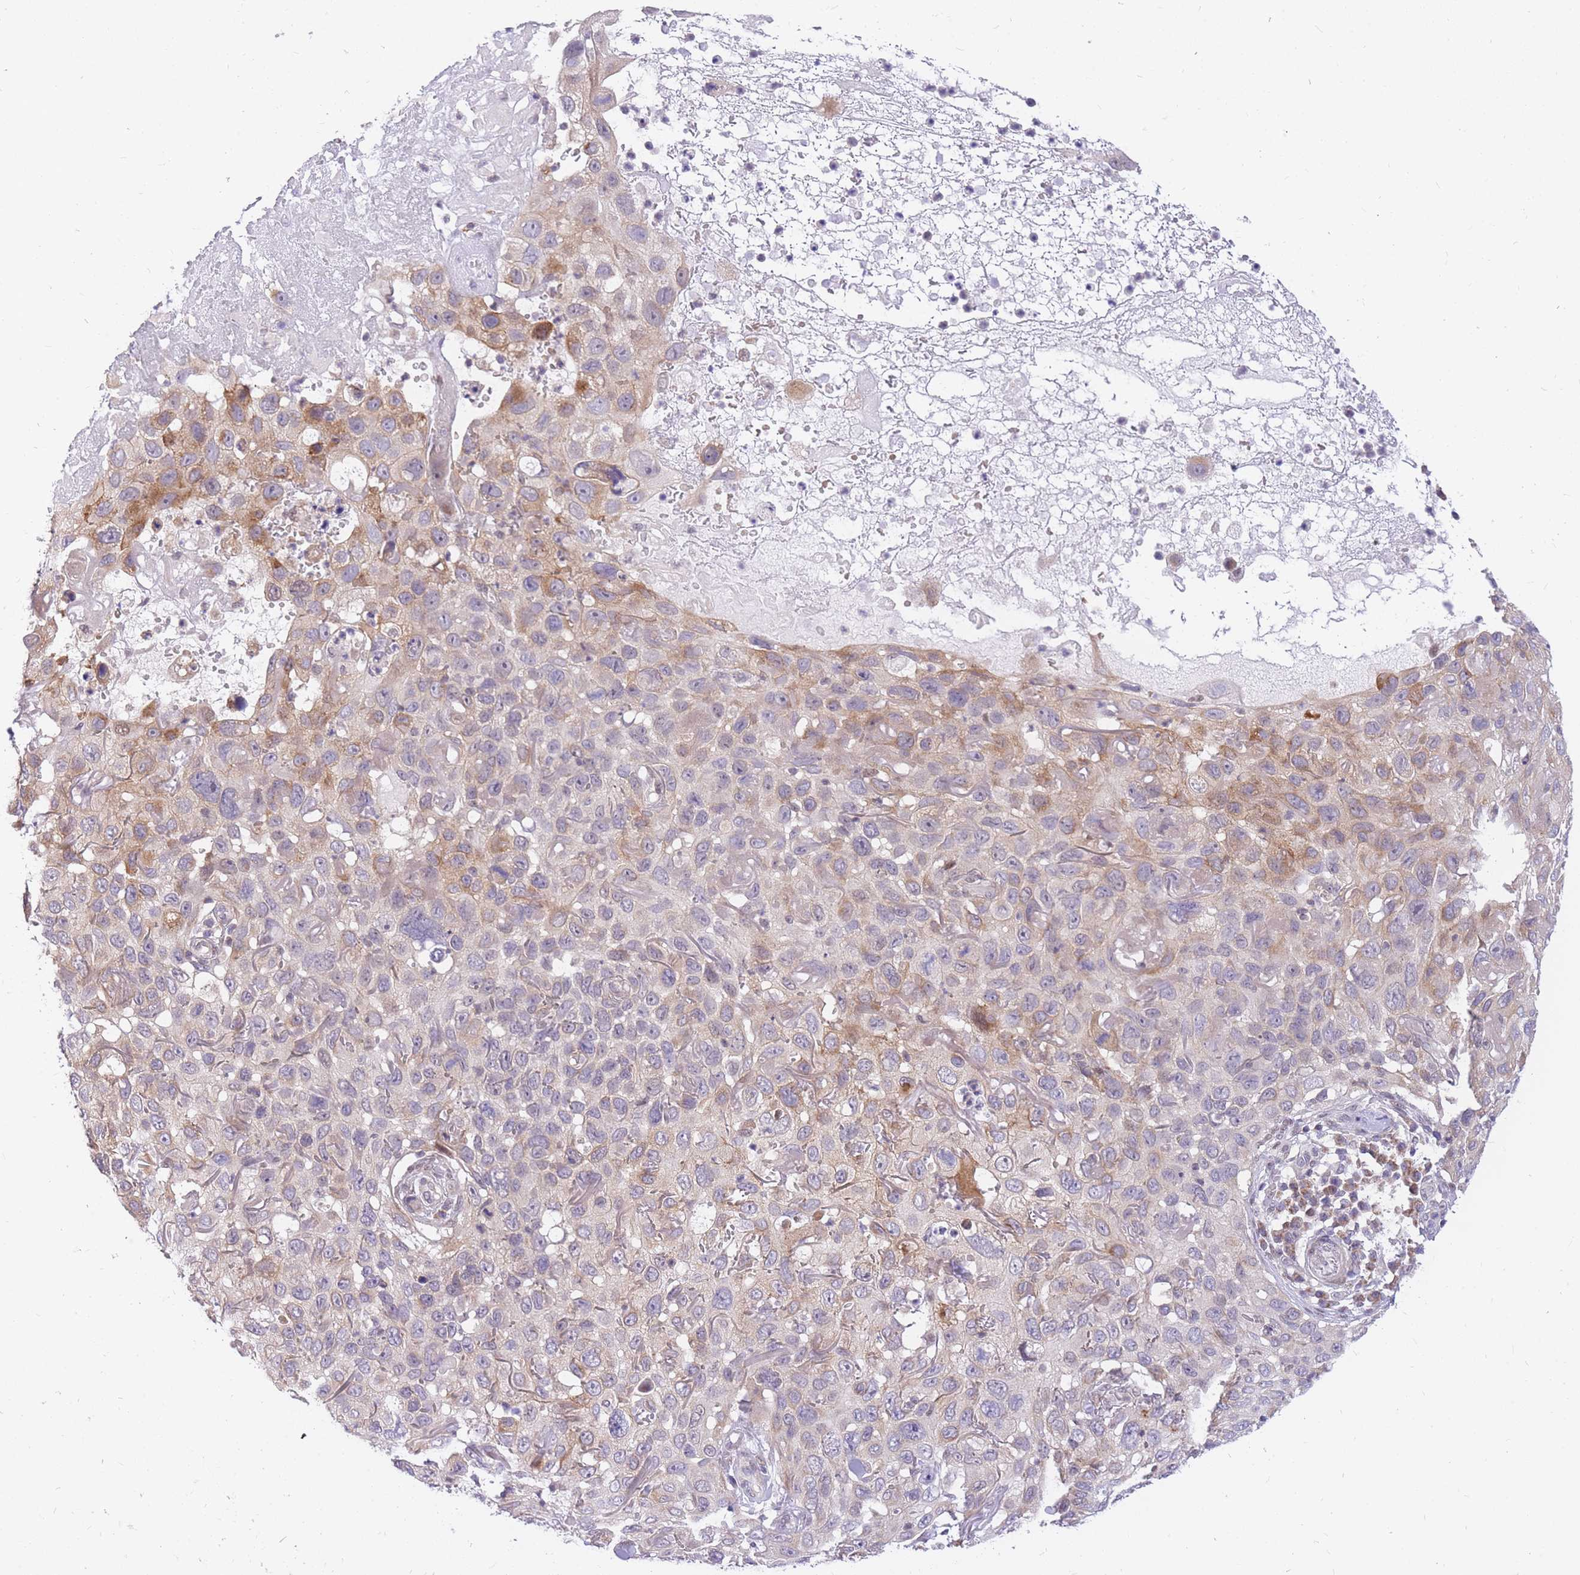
{"staining": {"intensity": "moderate", "quantity": "<25%", "location": "cytoplasmic/membranous"}, "tissue": "skin cancer", "cell_type": "Tumor cells", "image_type": "cancer", "snomed": [{"axis": "morphology", "description": "Squamous cell carcinoma in situ, NOS"}, {"axis": "morphology", "description": "Squamous cell carcinoma, NOS"}, {"axis": "topography", "description": "Skin"}], "caption": "This is a photomicrograph of immunohistochemistry (IHC) staining of skin cancer, which shows moderate staining in the cytoplasmic/membranous of tumor cells.", "gene": "MINDY2", "patient": {"sex": "male", "age": 93}}